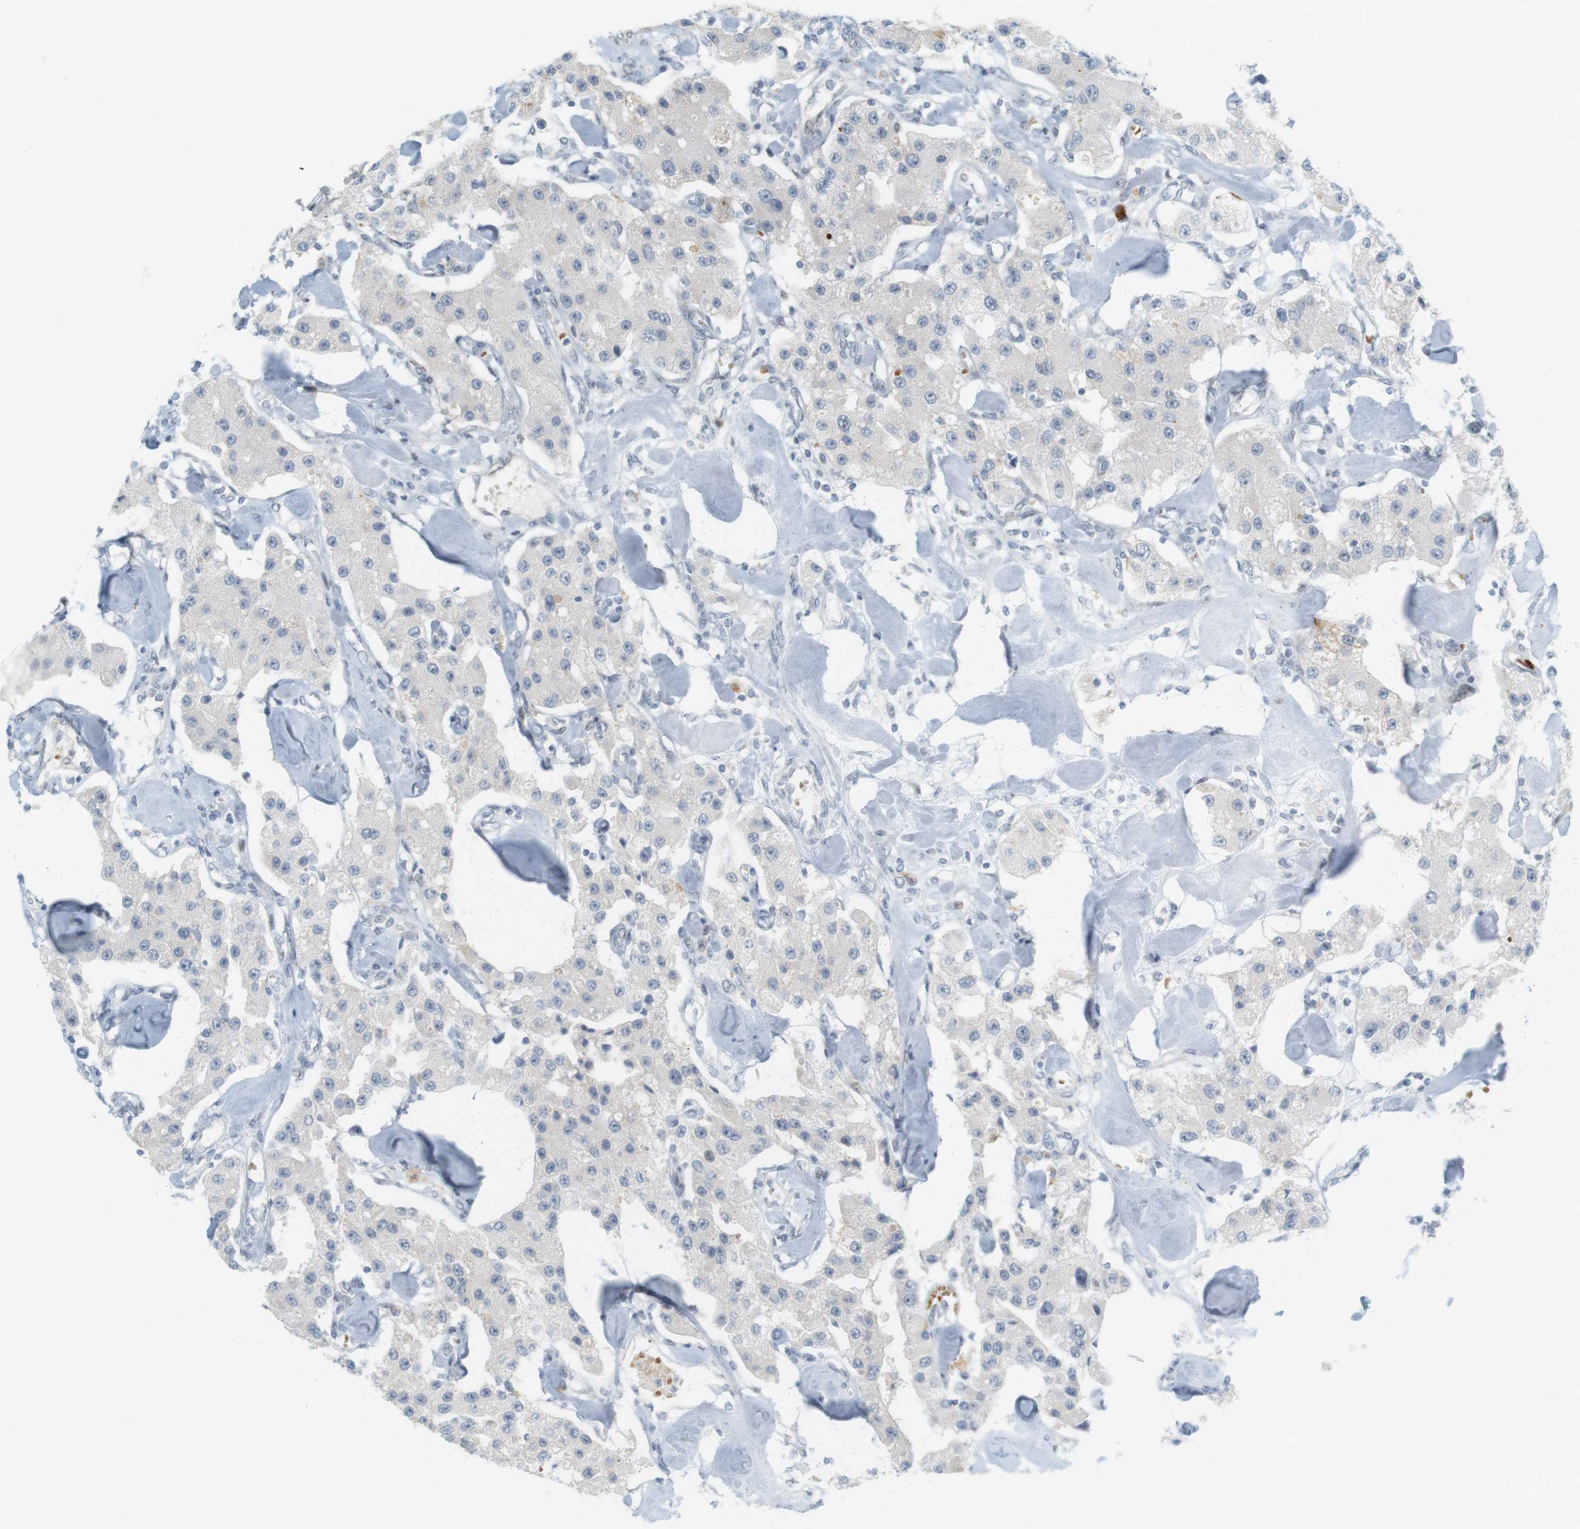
{"staining": {"intensity": "weak", "quantity": "<25%", "location": "cytoplasmic/membranous"}, "tissue": "carcinoid", "cell_type": "Tumor cells", "image_type": "cancer", "snomed": [{"axis": "morphology", "description": "Carcinoid, malignant, NOS"}, {"axis": "topography", "description": "Pancreas"}], "caption": "Immunohistochemical staining of carcinoid exhibits no significant positivity in tumor cells.", "gene": "DMC1", "patient": {"sex": "male", "age": 41}}